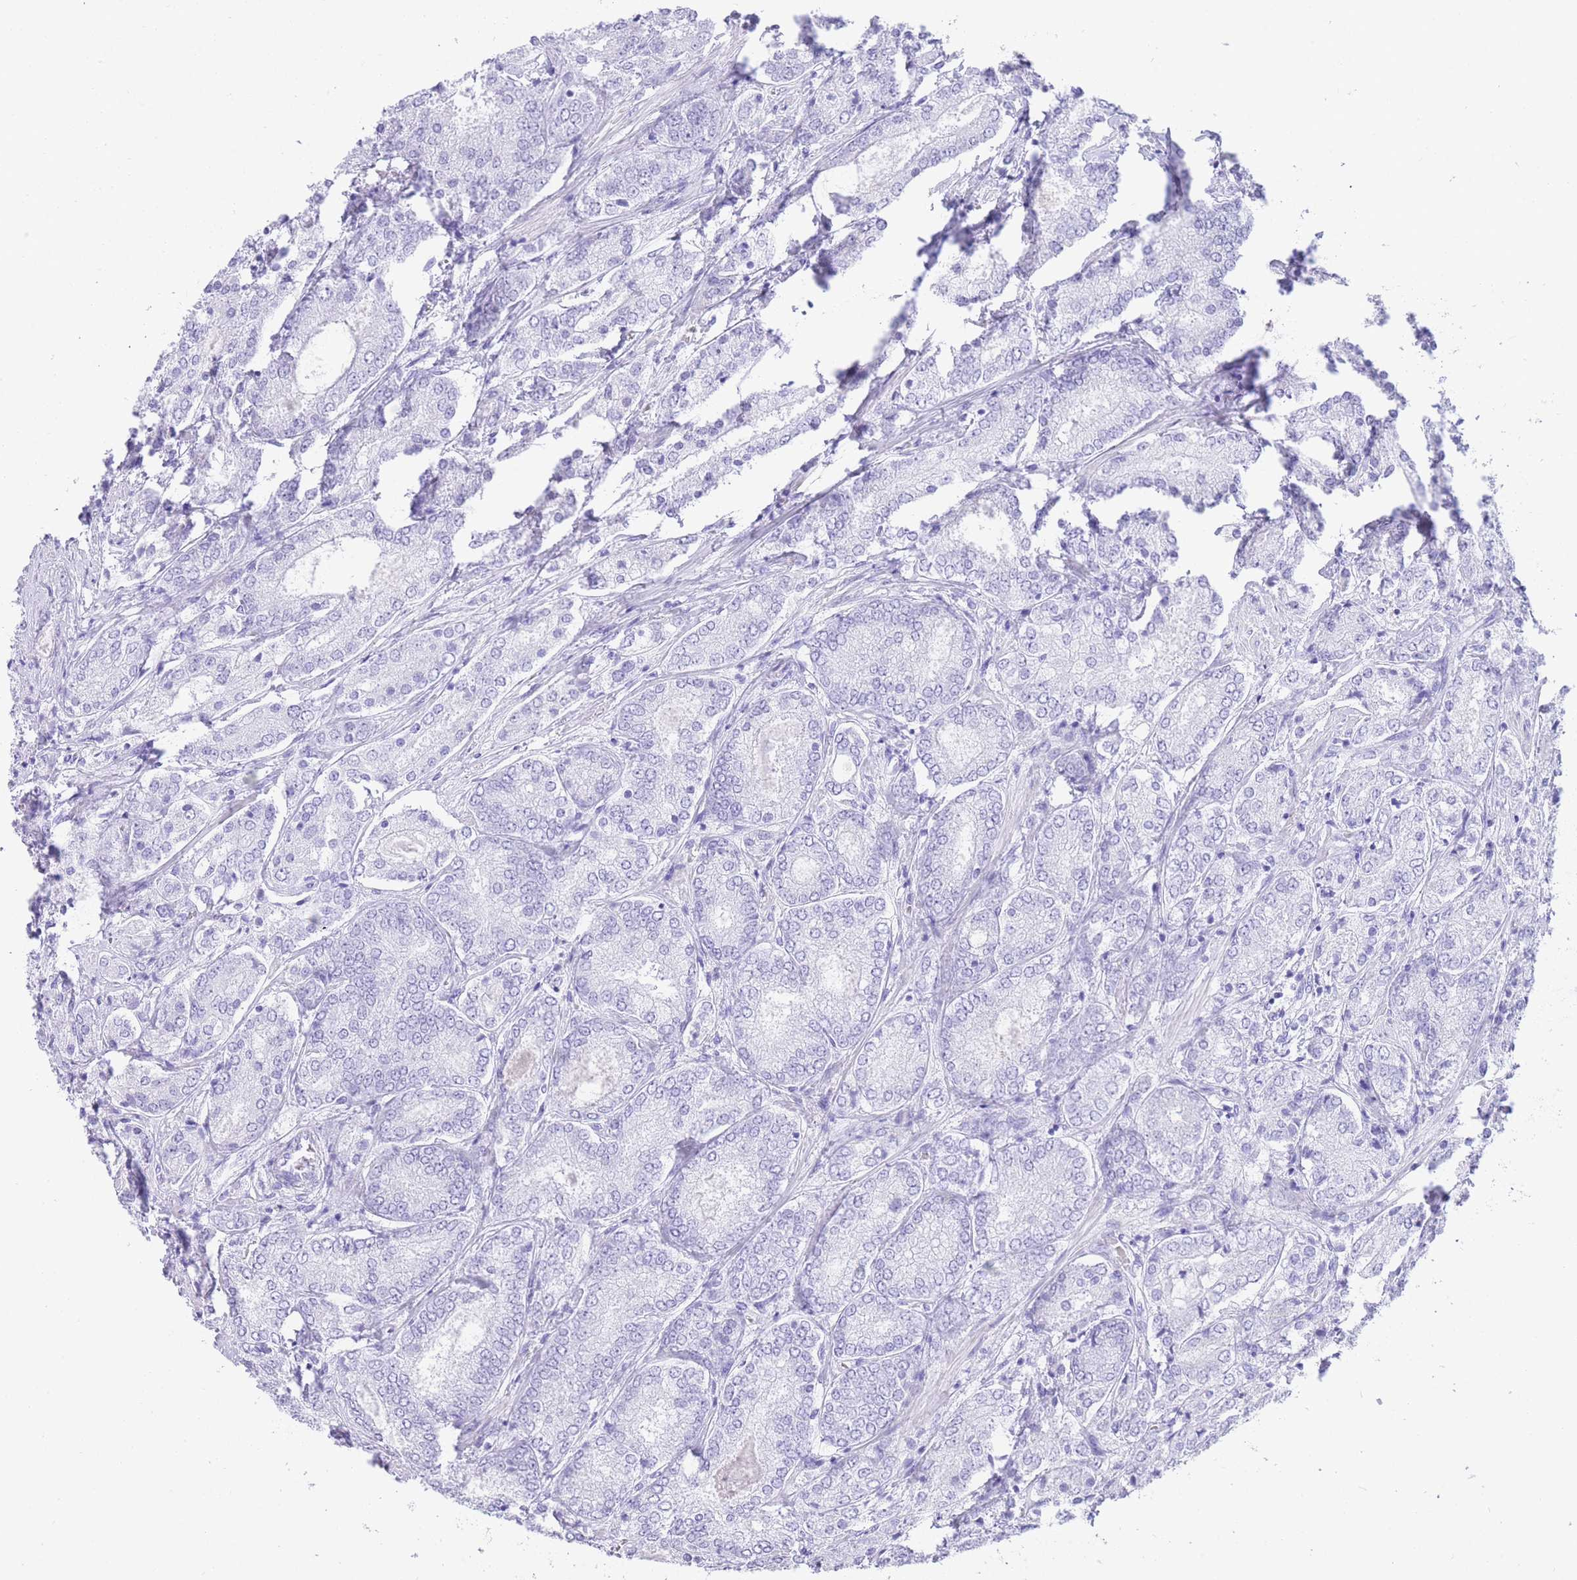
{"staining": {"intensity": "negative", "quantity": "none", "location": "none"}, "tissue": "prostate cancer", "cell_type": "Tumor cells", "image_type": "cancer", "snomed": [{"axis": "morphology", "description": "Adenocarcinoma, High grade"}, {"axis": "topography", "description": "Prostate"}], "caption": "Micrograph shows no significant protein staining in tumor cells of prostate cancer.", "gene": "ELOA2", "patient": {"sex": "male", "age": 63}}